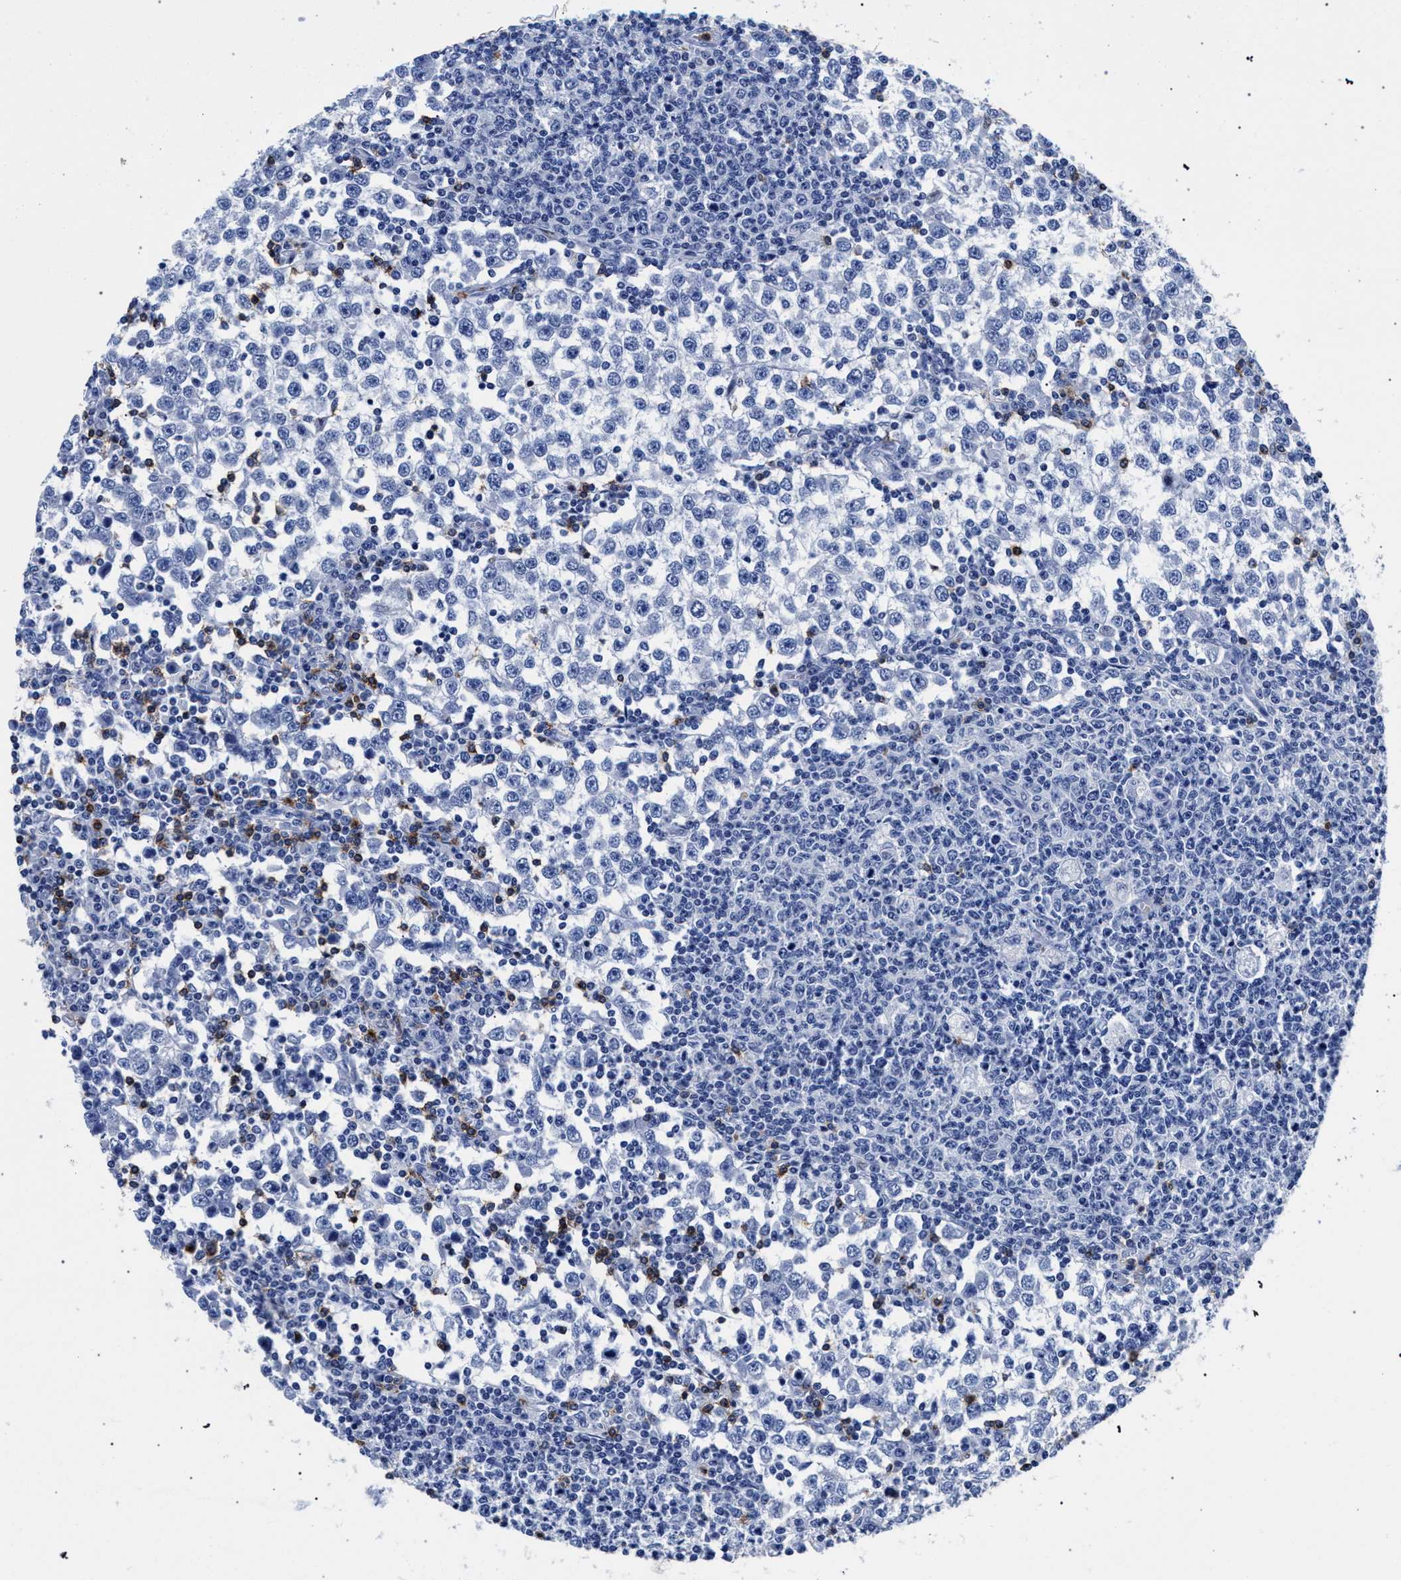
{"staining": {"intensity": "negative", "quantity": "none", "location": "none"}, "tissue": "testis cancer", "cell_type": "Tumor cells", "image_type": "cancer", "snomed": [{"axis": "morphology", "description": "Seminoma, NOS"}, {"axis": "topography", "description": "Testis"}], "caption": "IHC of testis cancer demonstrates no positivity in tumor cells.", "gene": "KLRK1", "patient": {"sex": "male", "age": 65}}